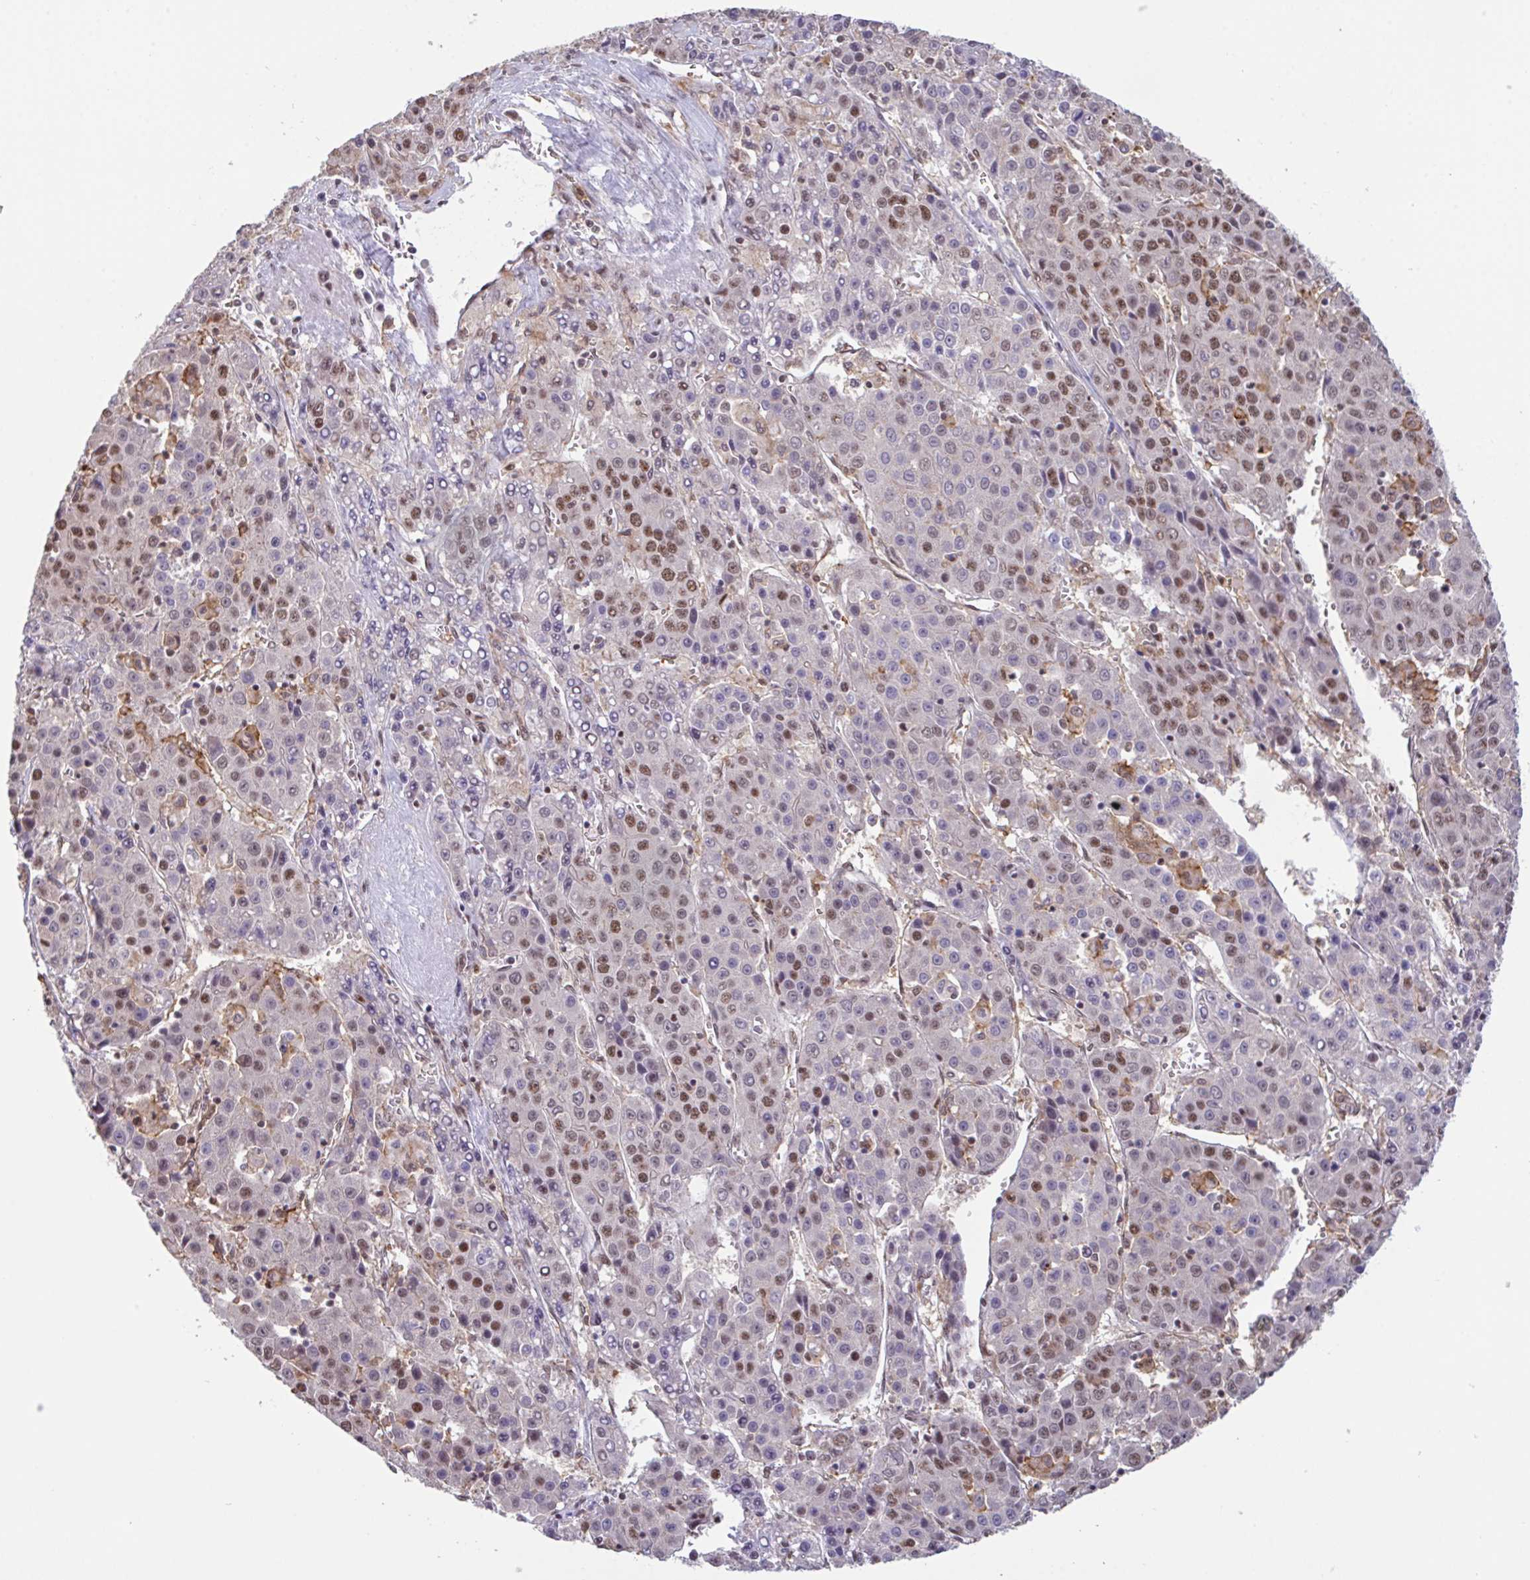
{"staining": {"intensity": "moderate", "quantity": ">75%", "location": "nuclear"}, "tissue": "liver cancer", "cell_type": "Tumor cells", "image_type": "cancer", "snomed": [{"axis": "morphology", "description": "Carcinoma, Hepatocellular, NOS"}, {"axis": "topography", "description": "Liver"}], "caption": "This photomicrograph shows immunohistochemistry staining of human liver cancer (hepatocellular carcinoma), with medium moderate nuclear expression in approximately >75% of tumor cells.", "gene": "OR6K3", "patient": {"sex": "female", "age": 53}}